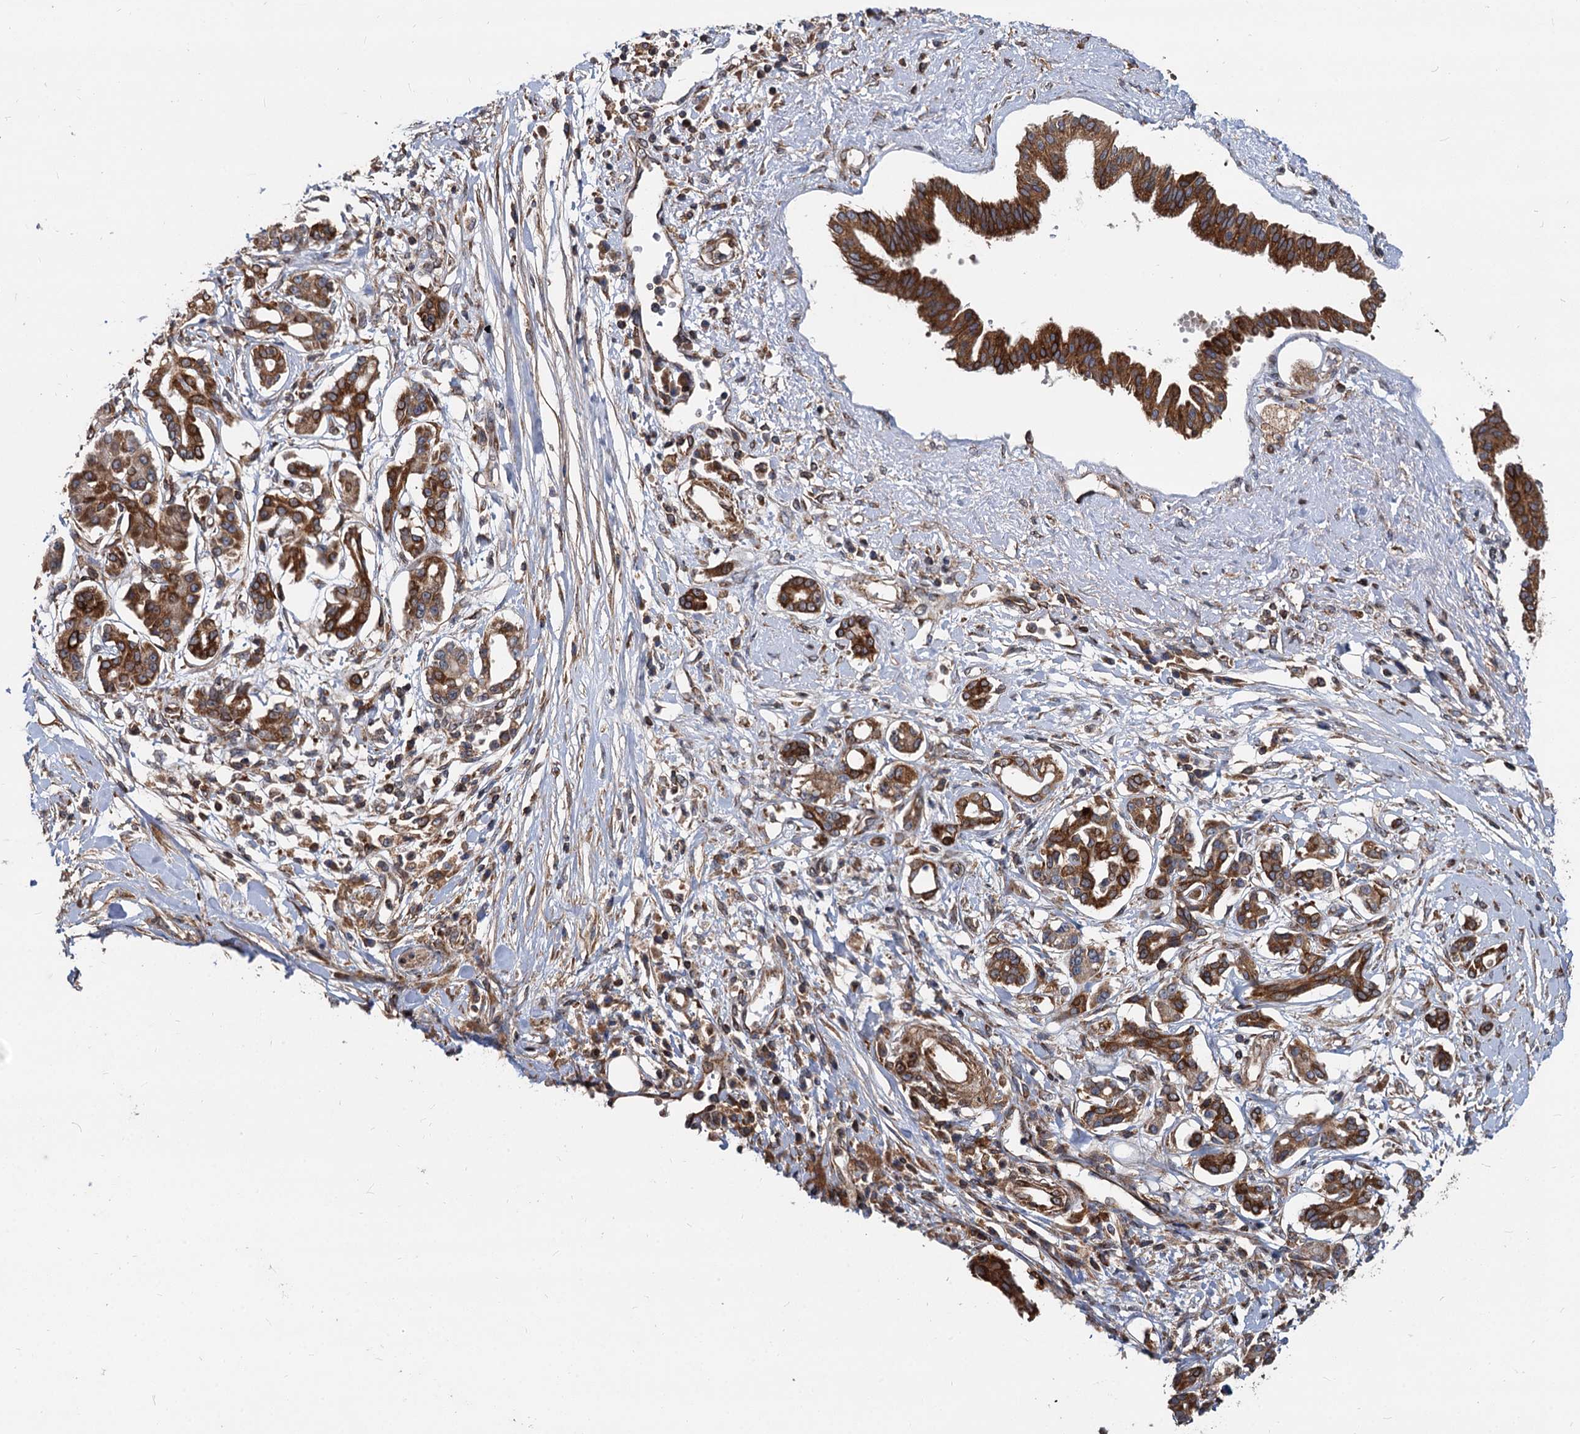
{"staining": {"intensity": "strong", "quantity": ">75%", "location": "cytoplasmic/membranous"}, "tissue": "pancreatic cancer", "cell_type": "Tumor cells", "image_type": "cancer", "snomed": [{"axis": "morphology", "description": "Inflammation, NOS"}, {"axis": "morphology", "description": "Adenocarcinoma, NOS"}, {"axis": "topography", "description": "Pancreas"}], "caption": "Tumor cells show high levels of strong cytoplasmic/membranous staining in approximately >75% of cells in human pancreatic cancer.", "gene": "STIM1", "patient": {"sex": "female", "age": 56}}